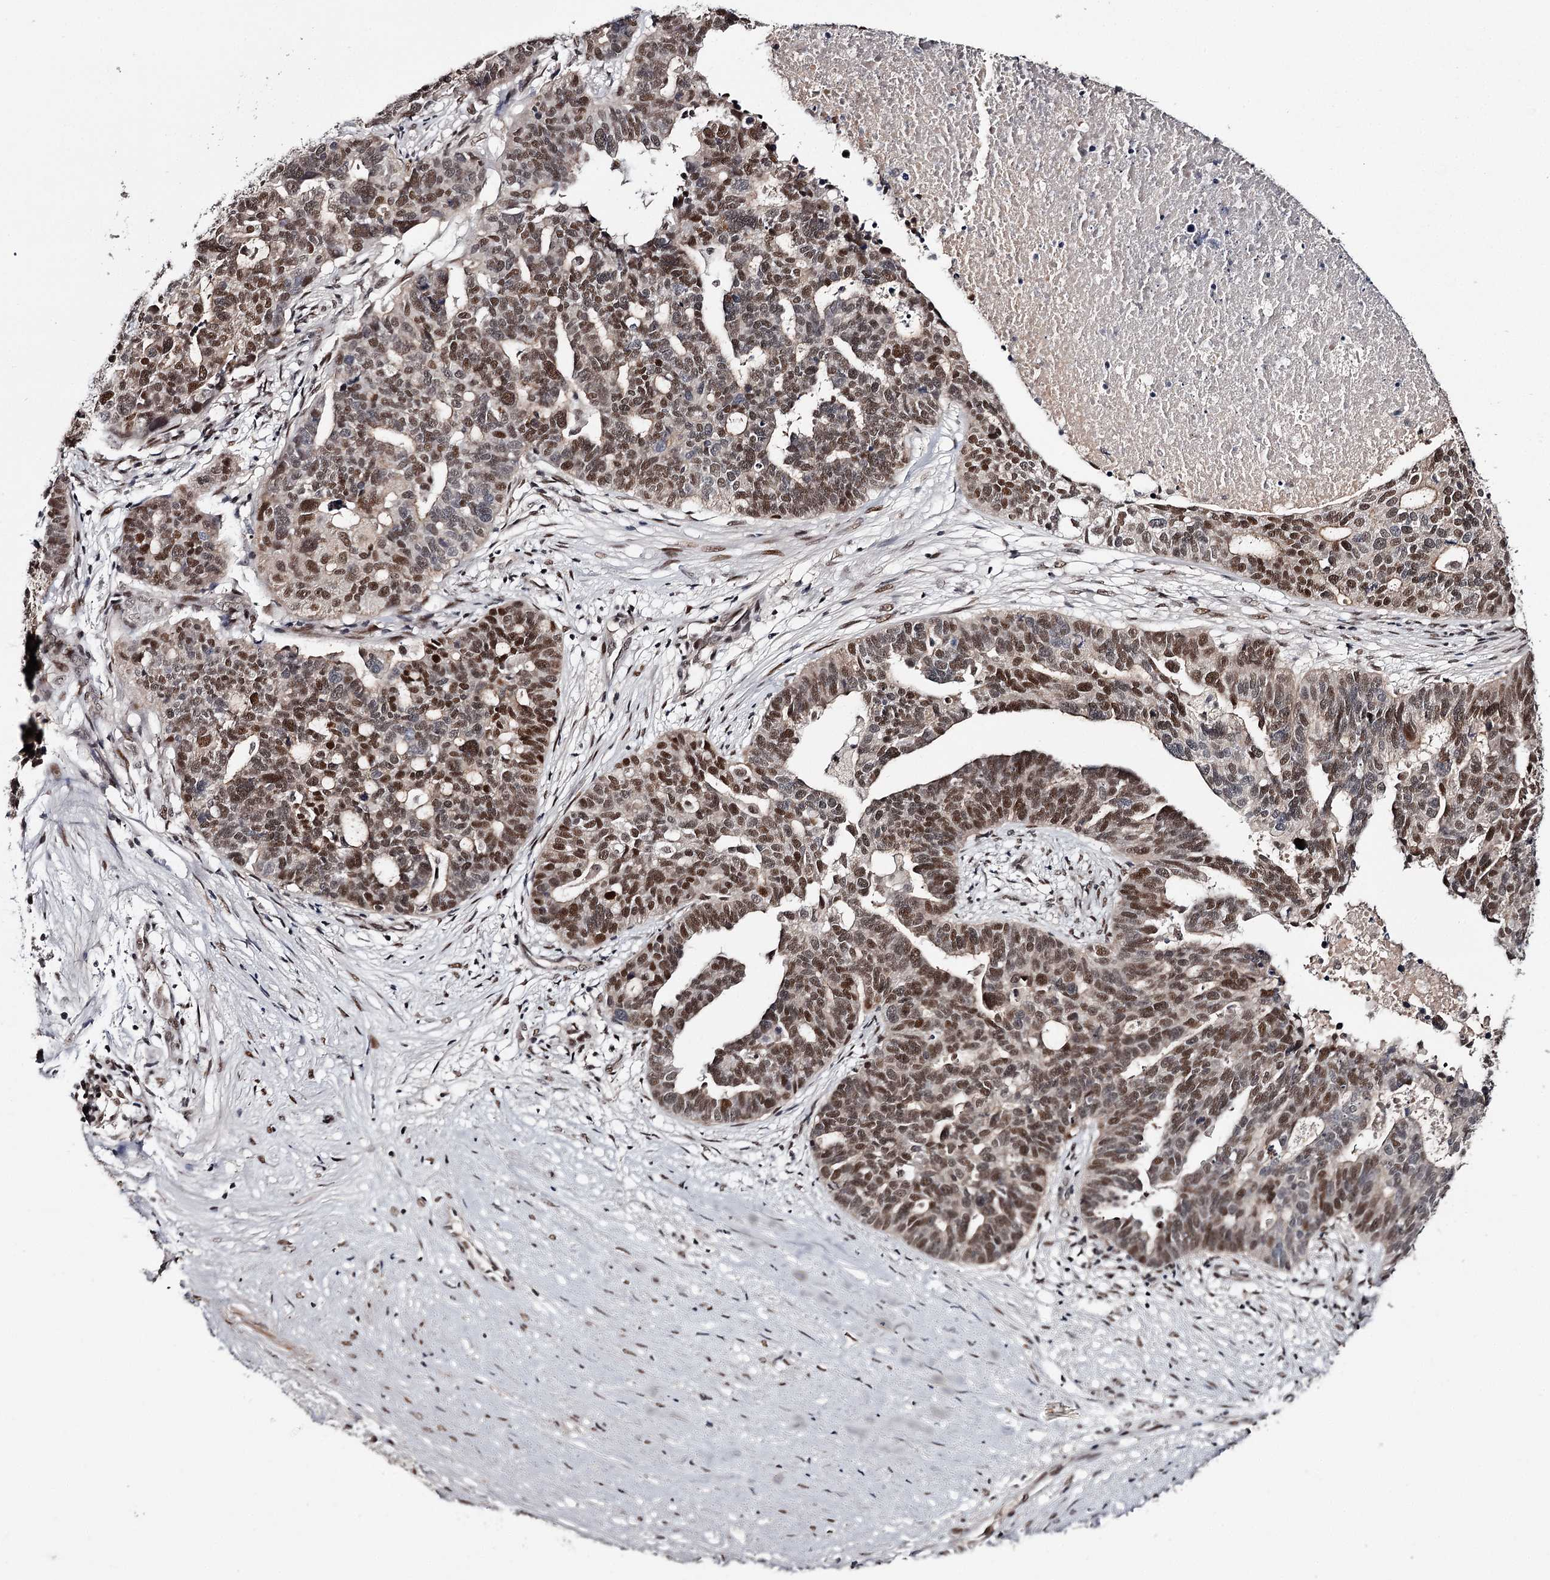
{"staining": {"intensity": "strong", "quantity": ">75%", "location": "nuclear"}, "tissue": "ovarian cancer", "cell_type": "Tumor cells", "image_type": "cancer", "snomed": [{"axis": "morphology", "description": "Cystadenocarcinoma, serous, NOS"}, {"axis": "topography", "description": "Ovary"}], "caption": "IHC of human ovarian serous cystadenocarcinoma shows high levels of strong nuclear expression in approximately >75% of tumor cells. (Brightfield microscopy of DAB IHC at high magnification).", "gene": "TTC33", "patient": {"sex": "female", "age": 59}}